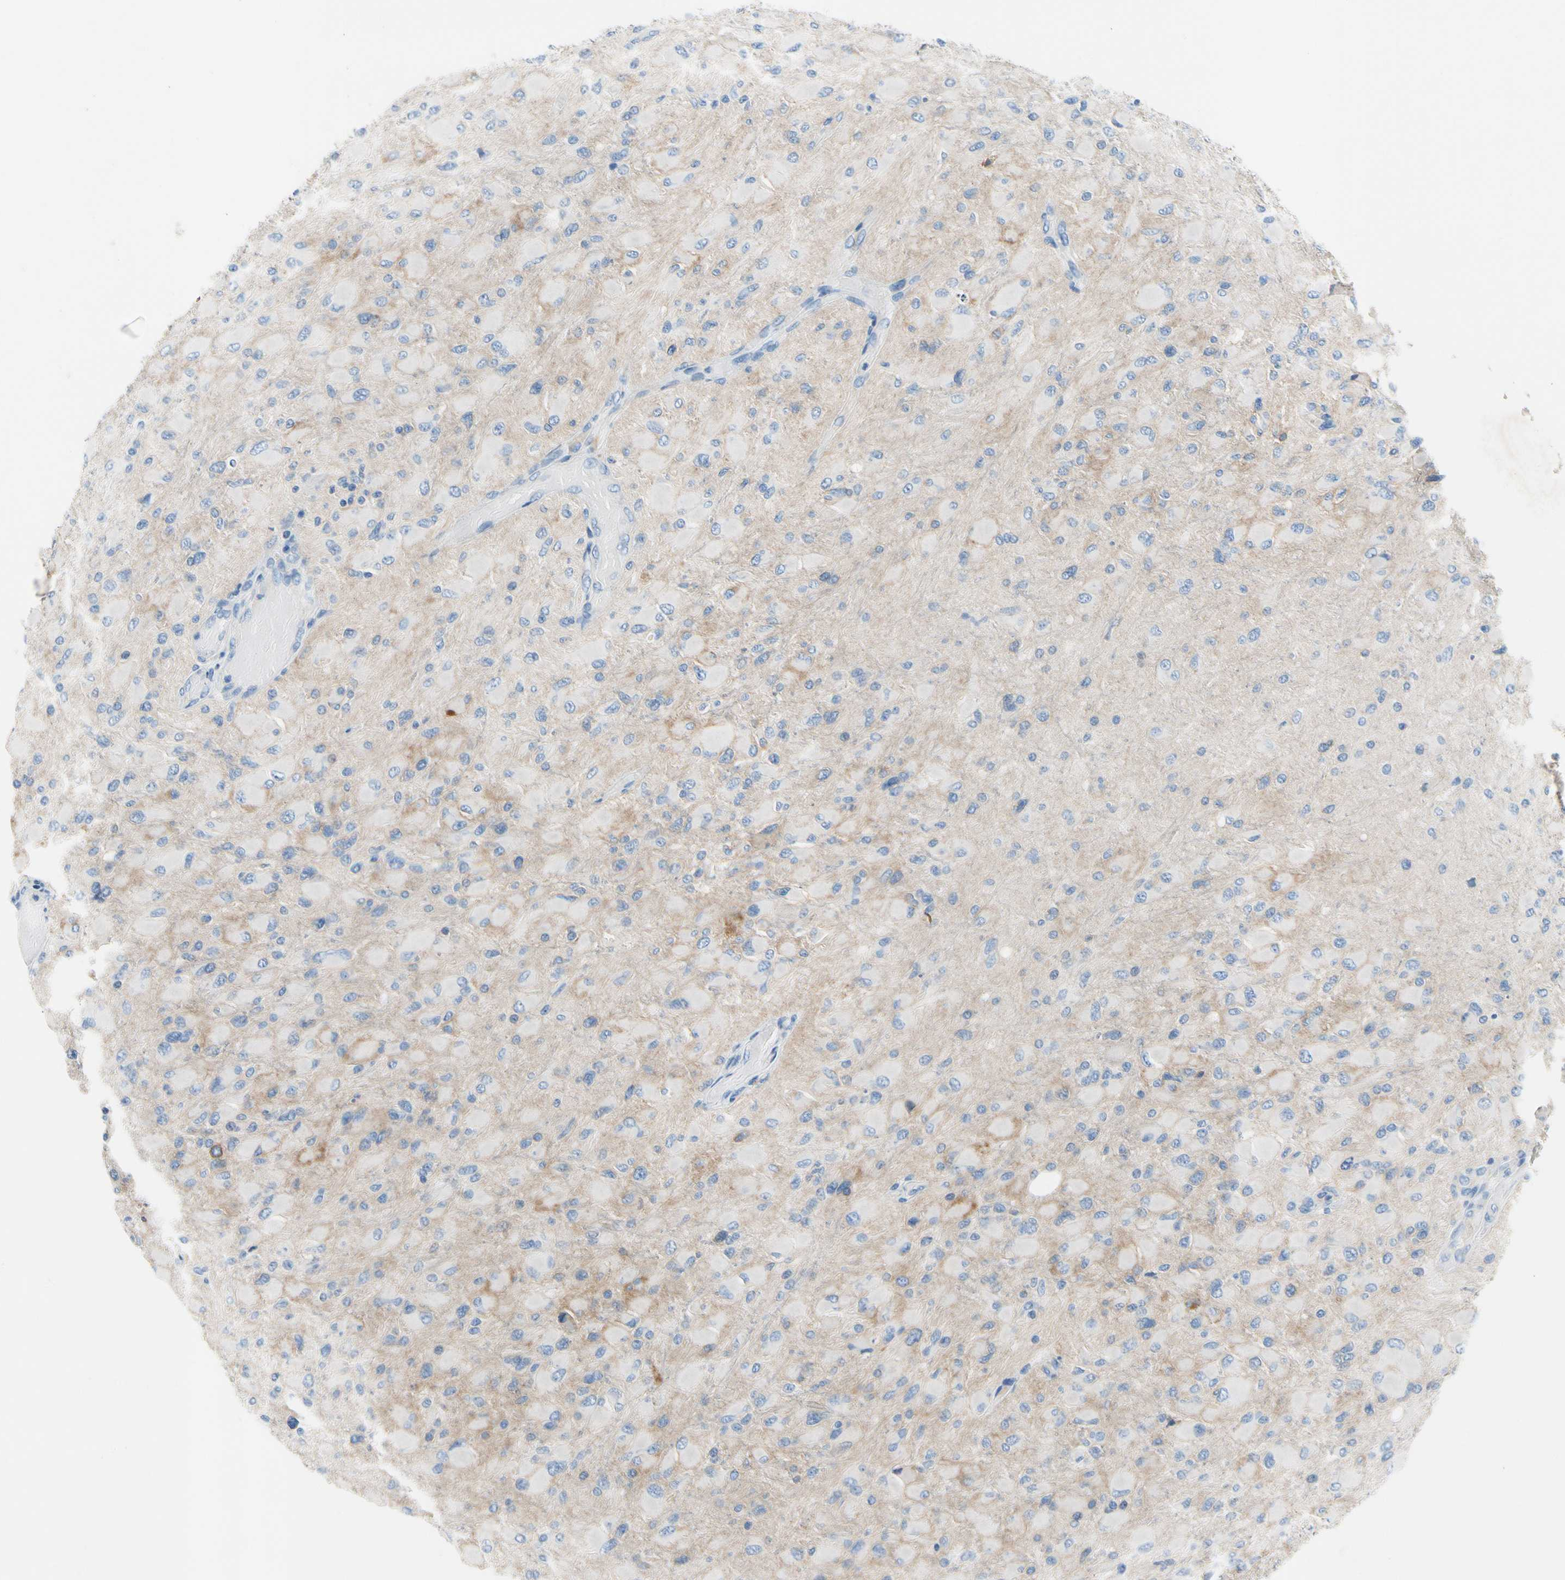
{"staining": {"intensity": "negative", "quantity": "none", "location": "none"}, "tissue": "glioma", "cell_type": "Tumor cells", "image_type": "cancer", "snomed": [{"axis": "morphology", "description": "Glioma, malignant, High grade"}, {"axis": "topography", "description": "Cerebral cortex"}], "caption": "Glioma stained for a protein using immunohistochemistry (IHC) exhibits no positivity tumor cells.", "gene": "CA14", "patient": {"sex": "female", "age": 36}}